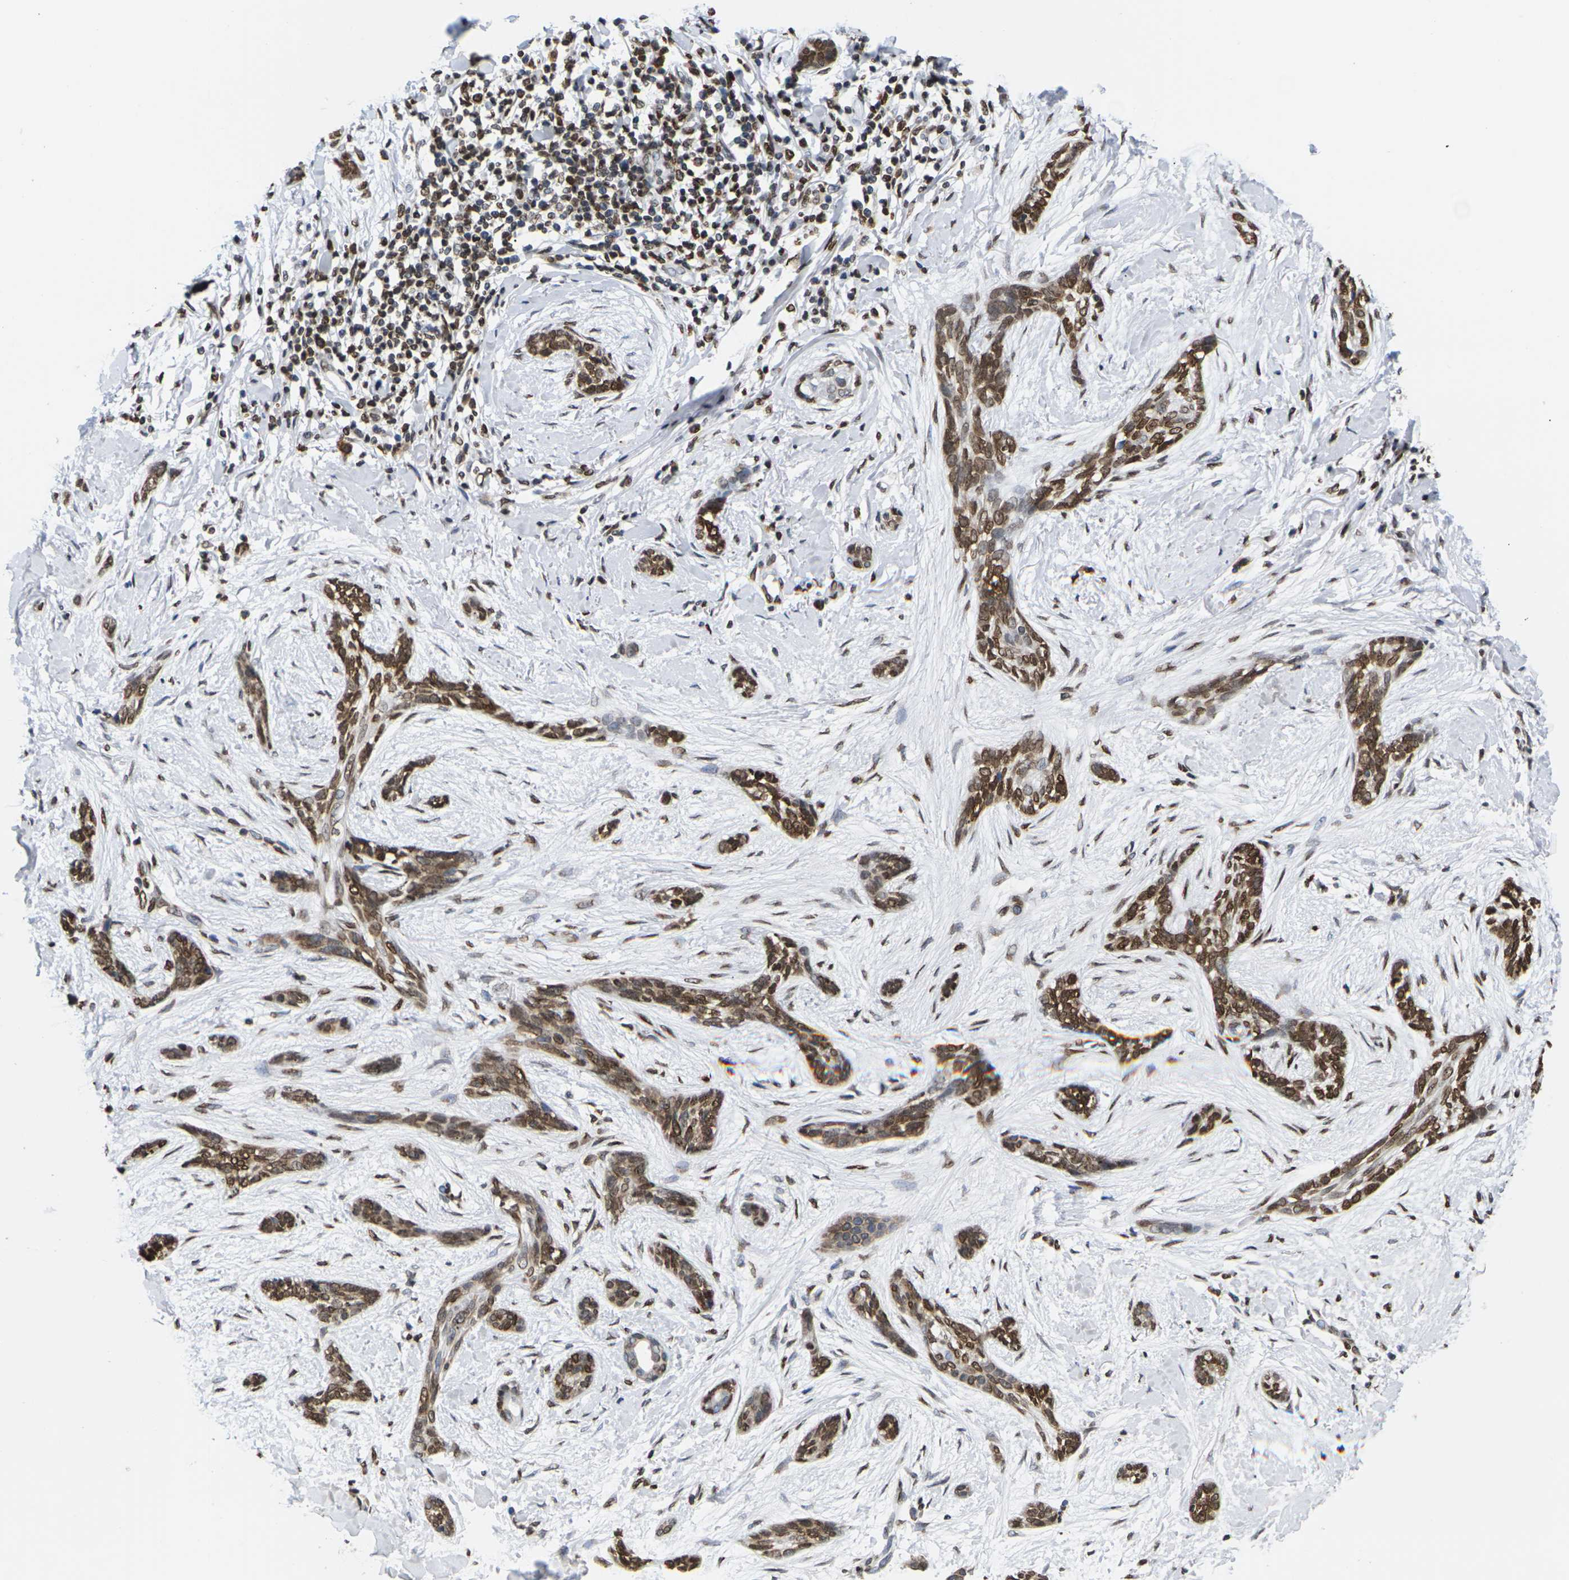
{"staining": {"intensity": "strong", "quantity": ">75%", "location": "cytoplasmic/membranous,nuclear"}, "tissue": "skin cancer", "cell_type": "Tumor cells", "image_type": "cancer", "snomed": [{"axis": "morphology", "description": "Basal cell carcinoma"}, {"axis": "morphology", "description": "Adnexal tumor, benign"}, {"axis": "topography", "description": "Skin"}], "caption": "IHC histopathology image of neoplastic tissue: skin cancer stained using immunohistochemistry (IHC) reveals high levels of strong protein expression localized specifically in the cytoplasmic/membranous and nuclear of tumor cells, appearing as a cytoplasmic/membranous and nuclear brown color.", "gene": "H2AC21", "patient": {"sex": "female", "age": 42}}